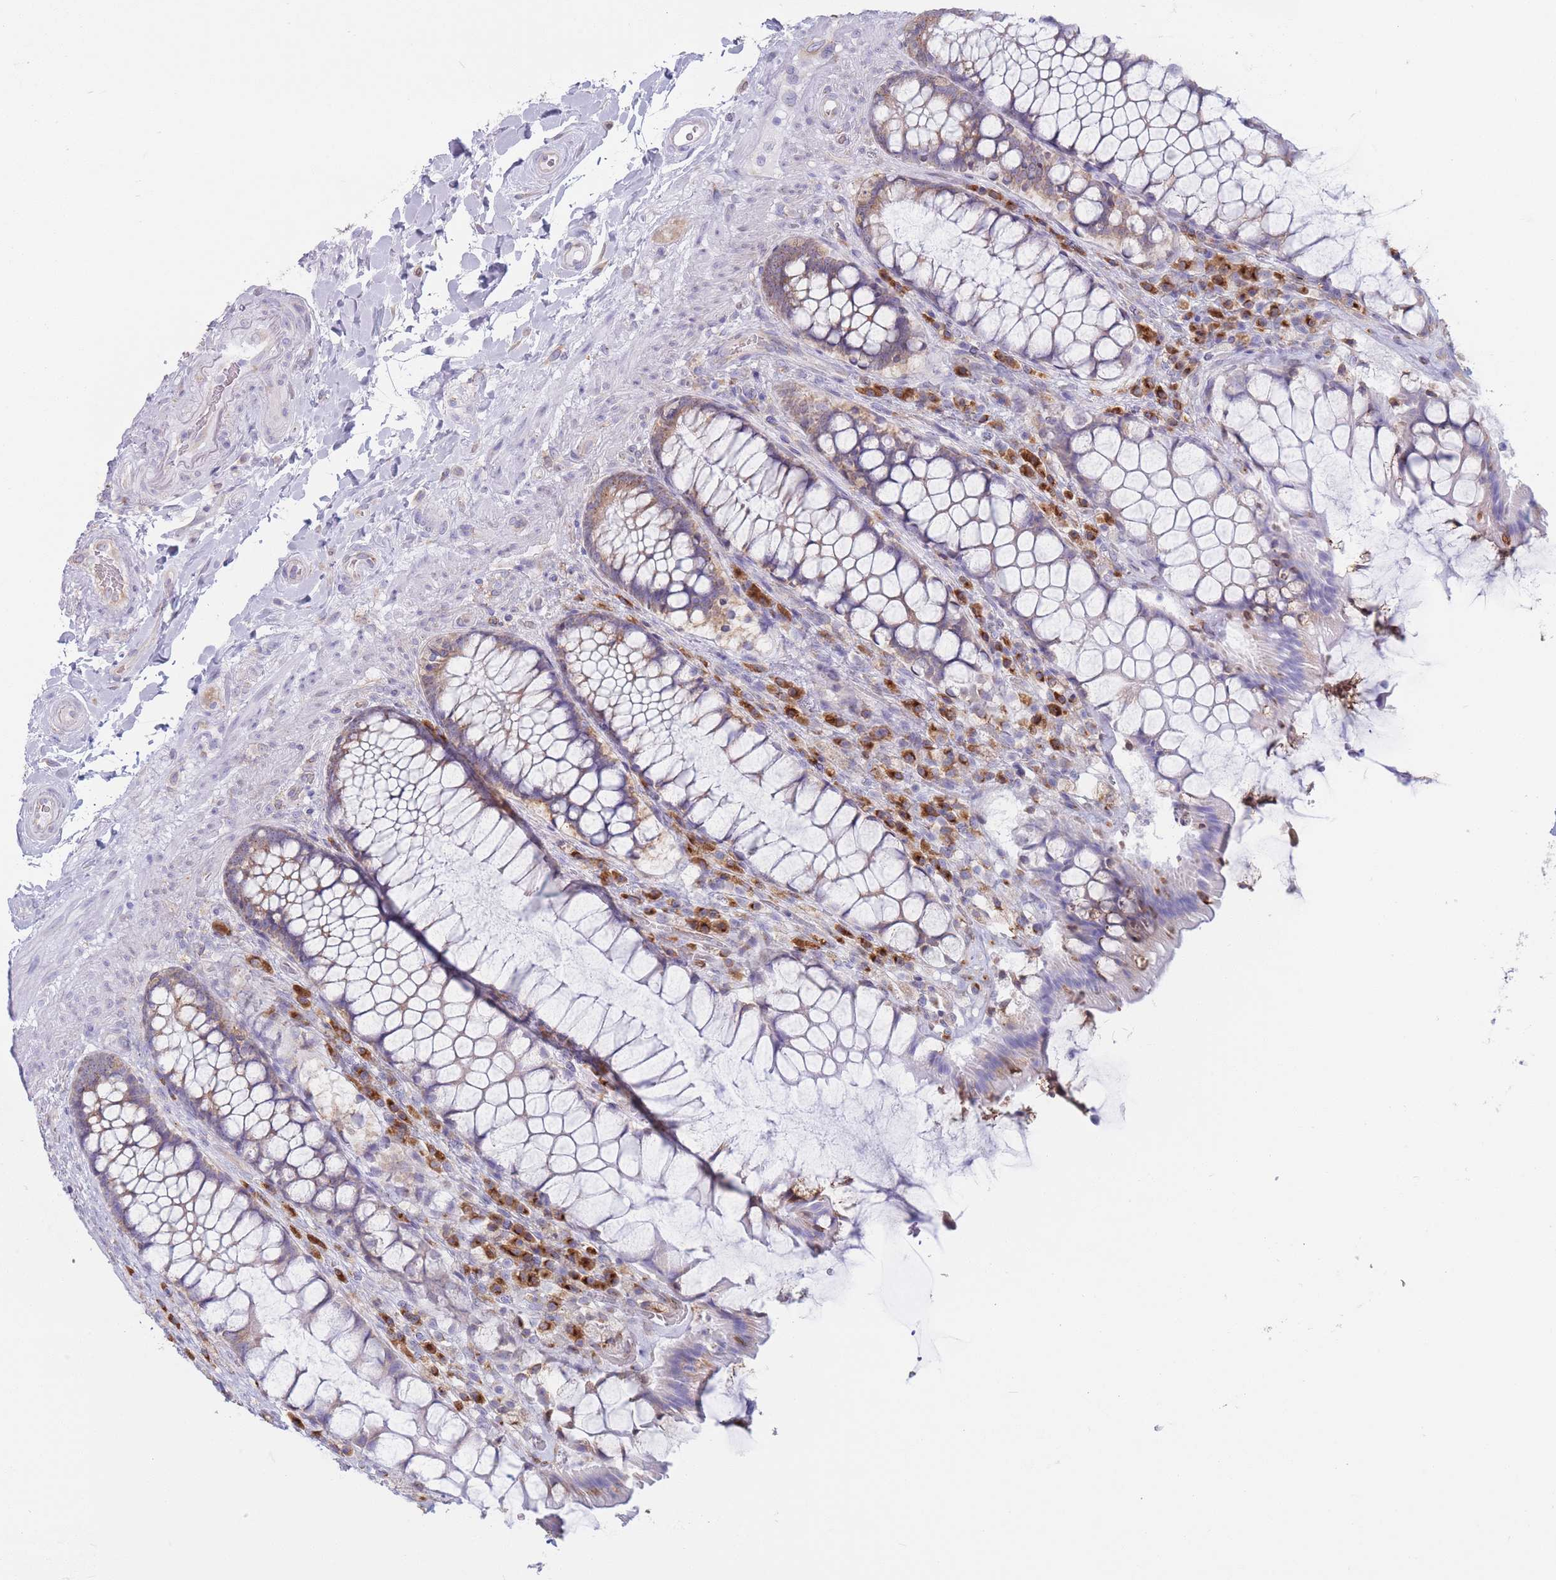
{"staining": {"intensity": "moderate", "quantity": "25%-75%", "location": "cytoplasmic/membranous"}, "tissue": "rectum", "cell_type": "Glandular cells", "image_type": "normal", "snomed": [{"axis": "morphology", "description": "Normal tissue, NOS"}, {"axis": "topography", "description": "Rectum"}], "caption": "Rectum stained with DAB immunohistochemistry exhibits medium levels of moderate cytoplasmic/membranous expression in about 25%-75% of glandular cells.", "gene": "MRPL30", "patient": {"sex": "female", "age": 58}}